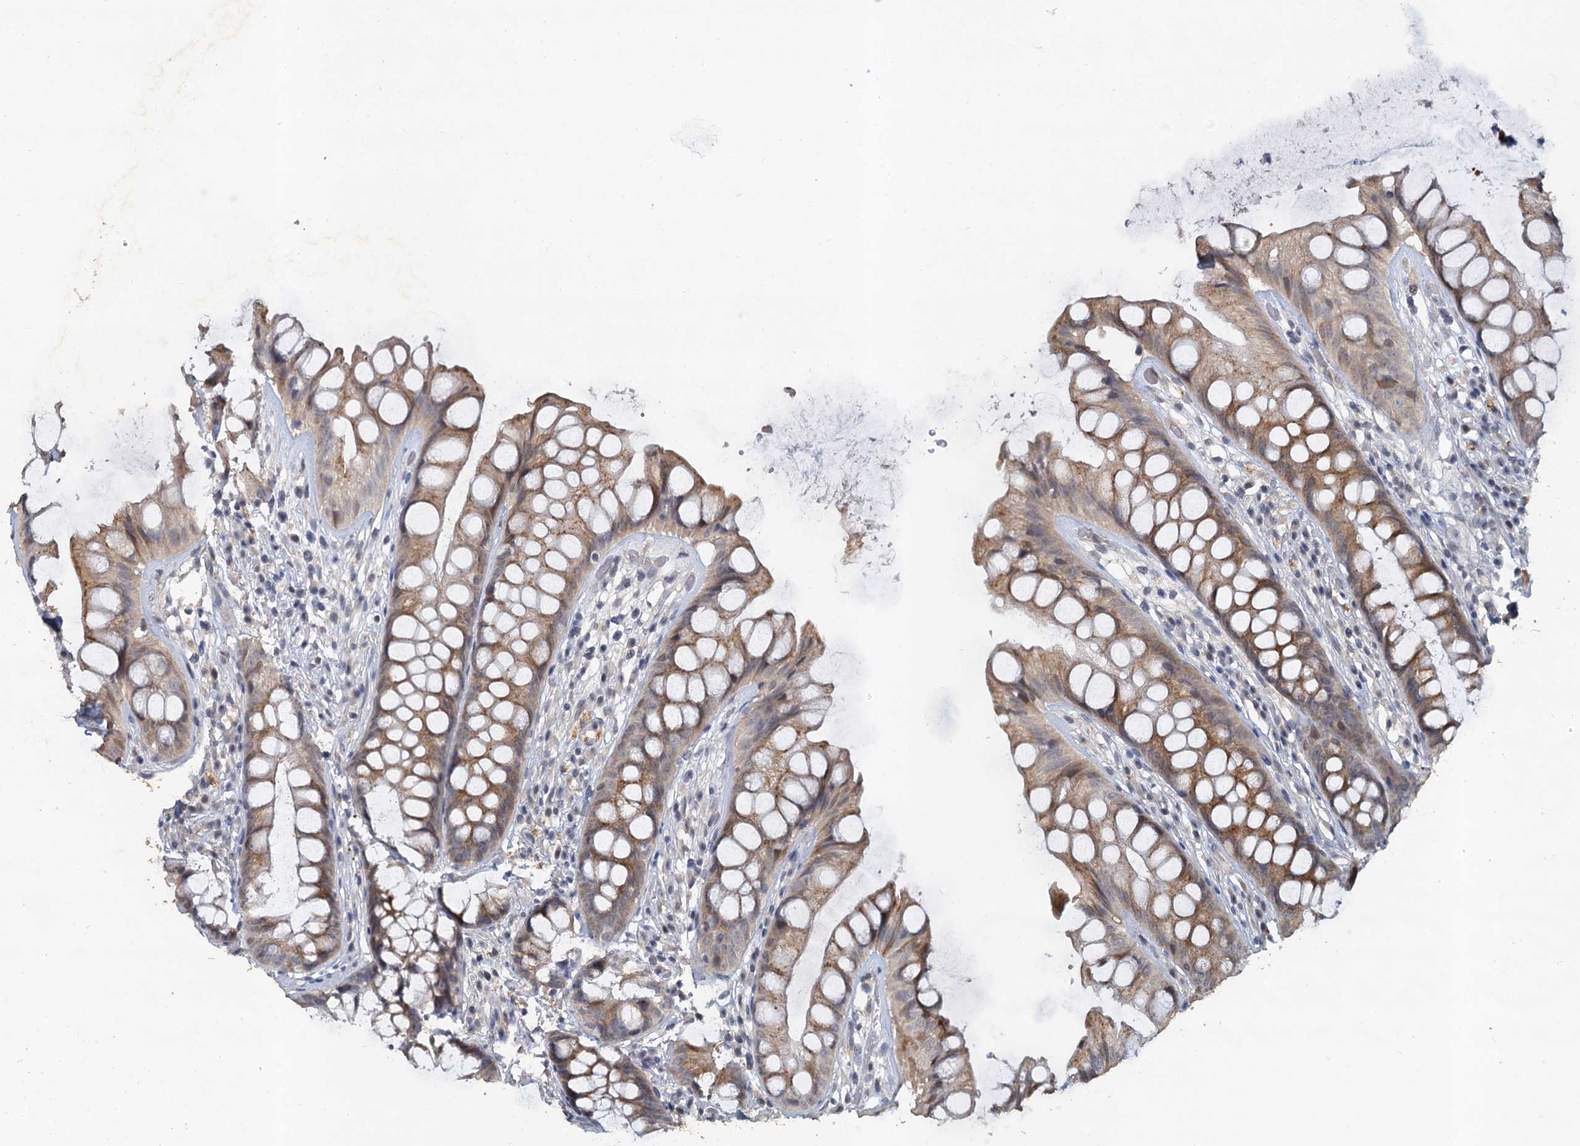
{"staining": {"intensity": "moderate", "quantity": ">75%", "location": "cytoplasmic/membranous,nuclear"}, "tissue": "rectum", "cell_type": "Glandular cells", "image_type": "normal", "snomed": [{"axis": "morphology", "description": "Normal tissue, NOS"}, {"axis": "topography", "description": "Rectum"}], "caption": "Protein expression analysis of unremarkable human rectum reveals moderate cytoplasmic/membranous,nuclear staining in about >75% of glandular cells.", "gene": "MUCL1", "patient": {"sex": "male", "age": 74}}